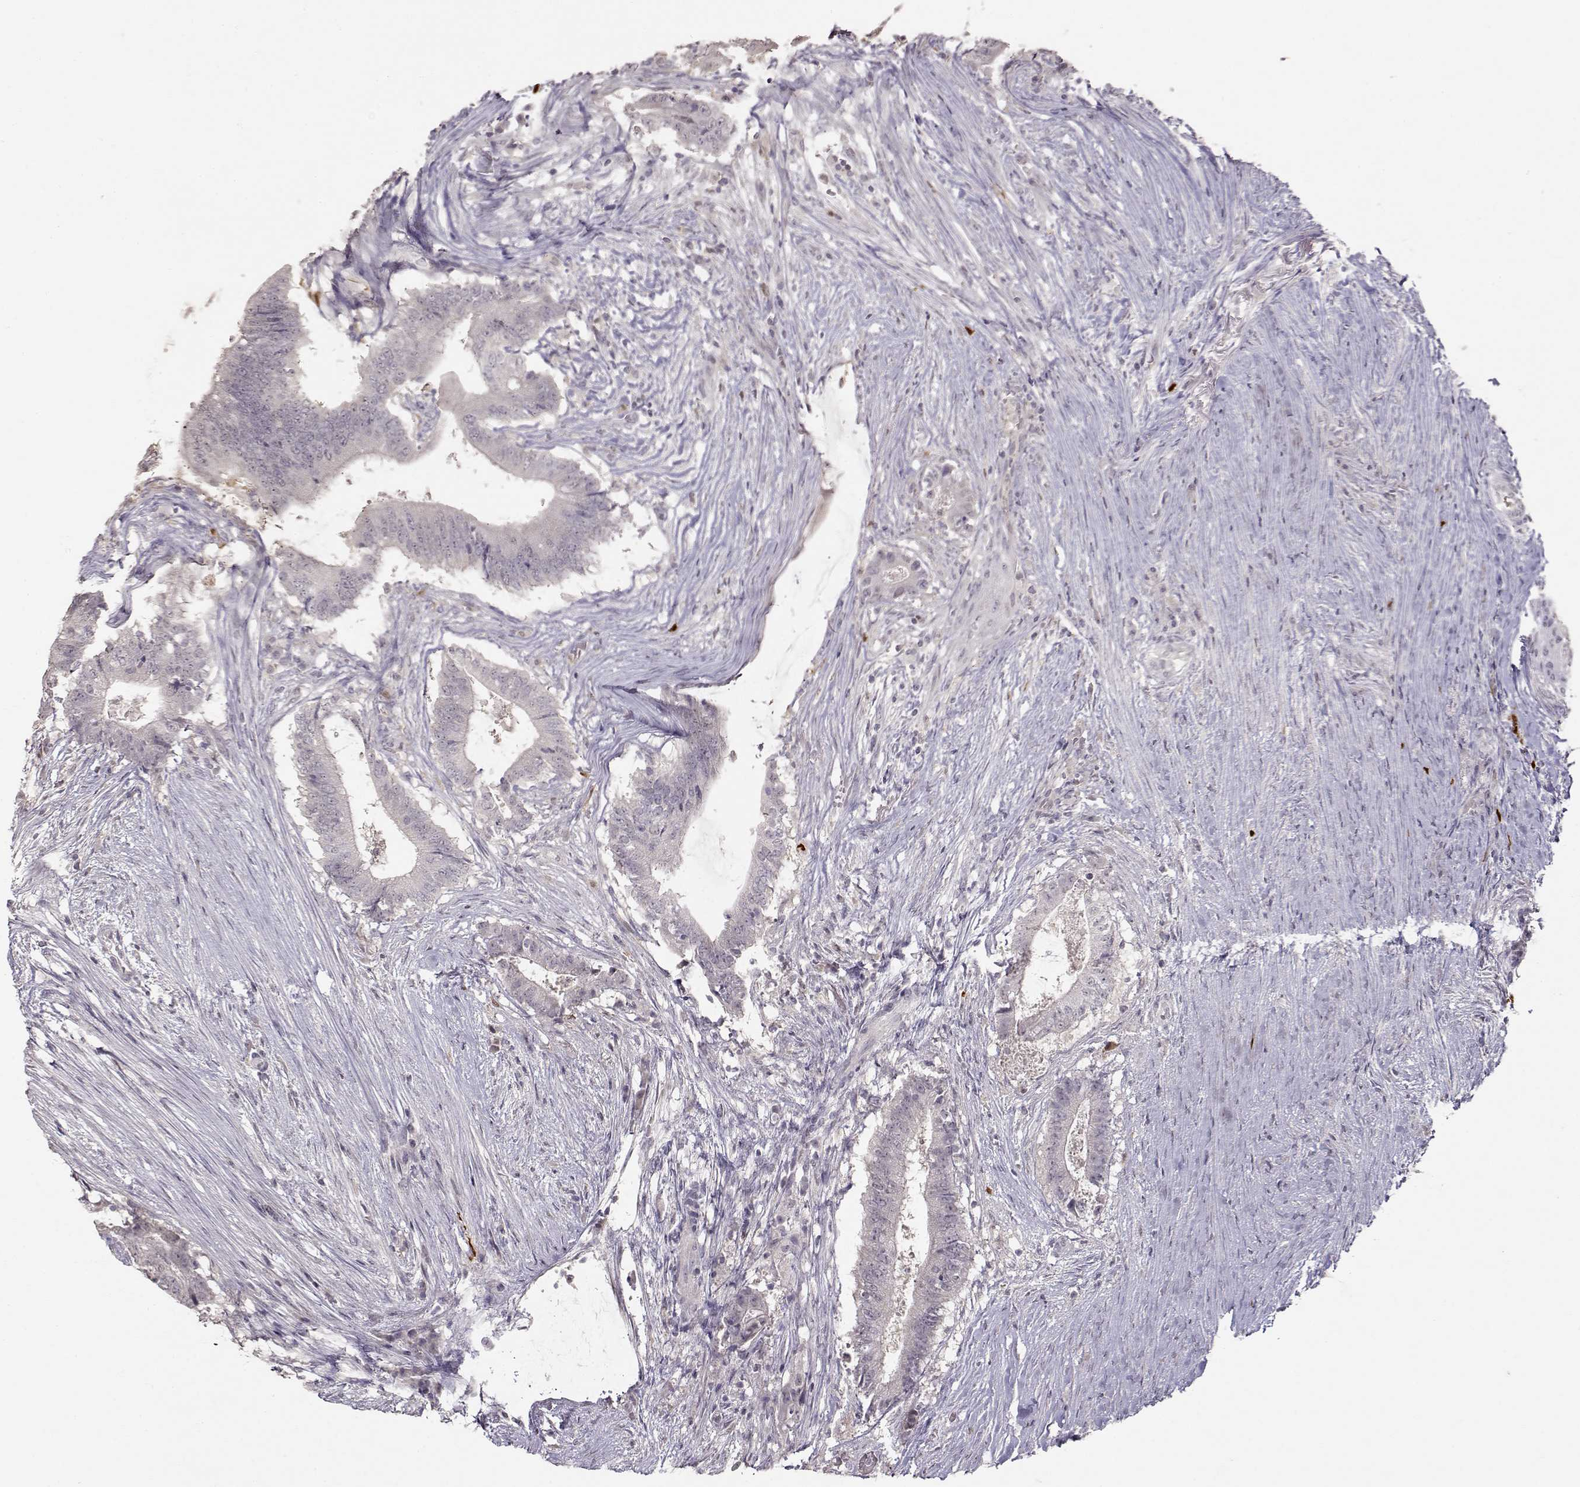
{"staining": {"intensity": "negative", "quantity": "none", "location": "none"}, "tissue": "colorectal cancer", "cell_type": "Tumor cells", "image_type": "cancer", "snomed": [{"axis": "morphology", "description": "Adenocarcinoma, NOS"}, {"axis": "topography", "description": "Colon"}], "caption": "Immunohistochemistry of human adenocarcinoma (colorectal) shows no expression in tumor cells. (Brightfield microscopy of DAB (3,3'-diaminobenzidine) immunohistochemistry at high magnification).", "gene": "S100B", "patient": {"sex": "female", "age": 43}}